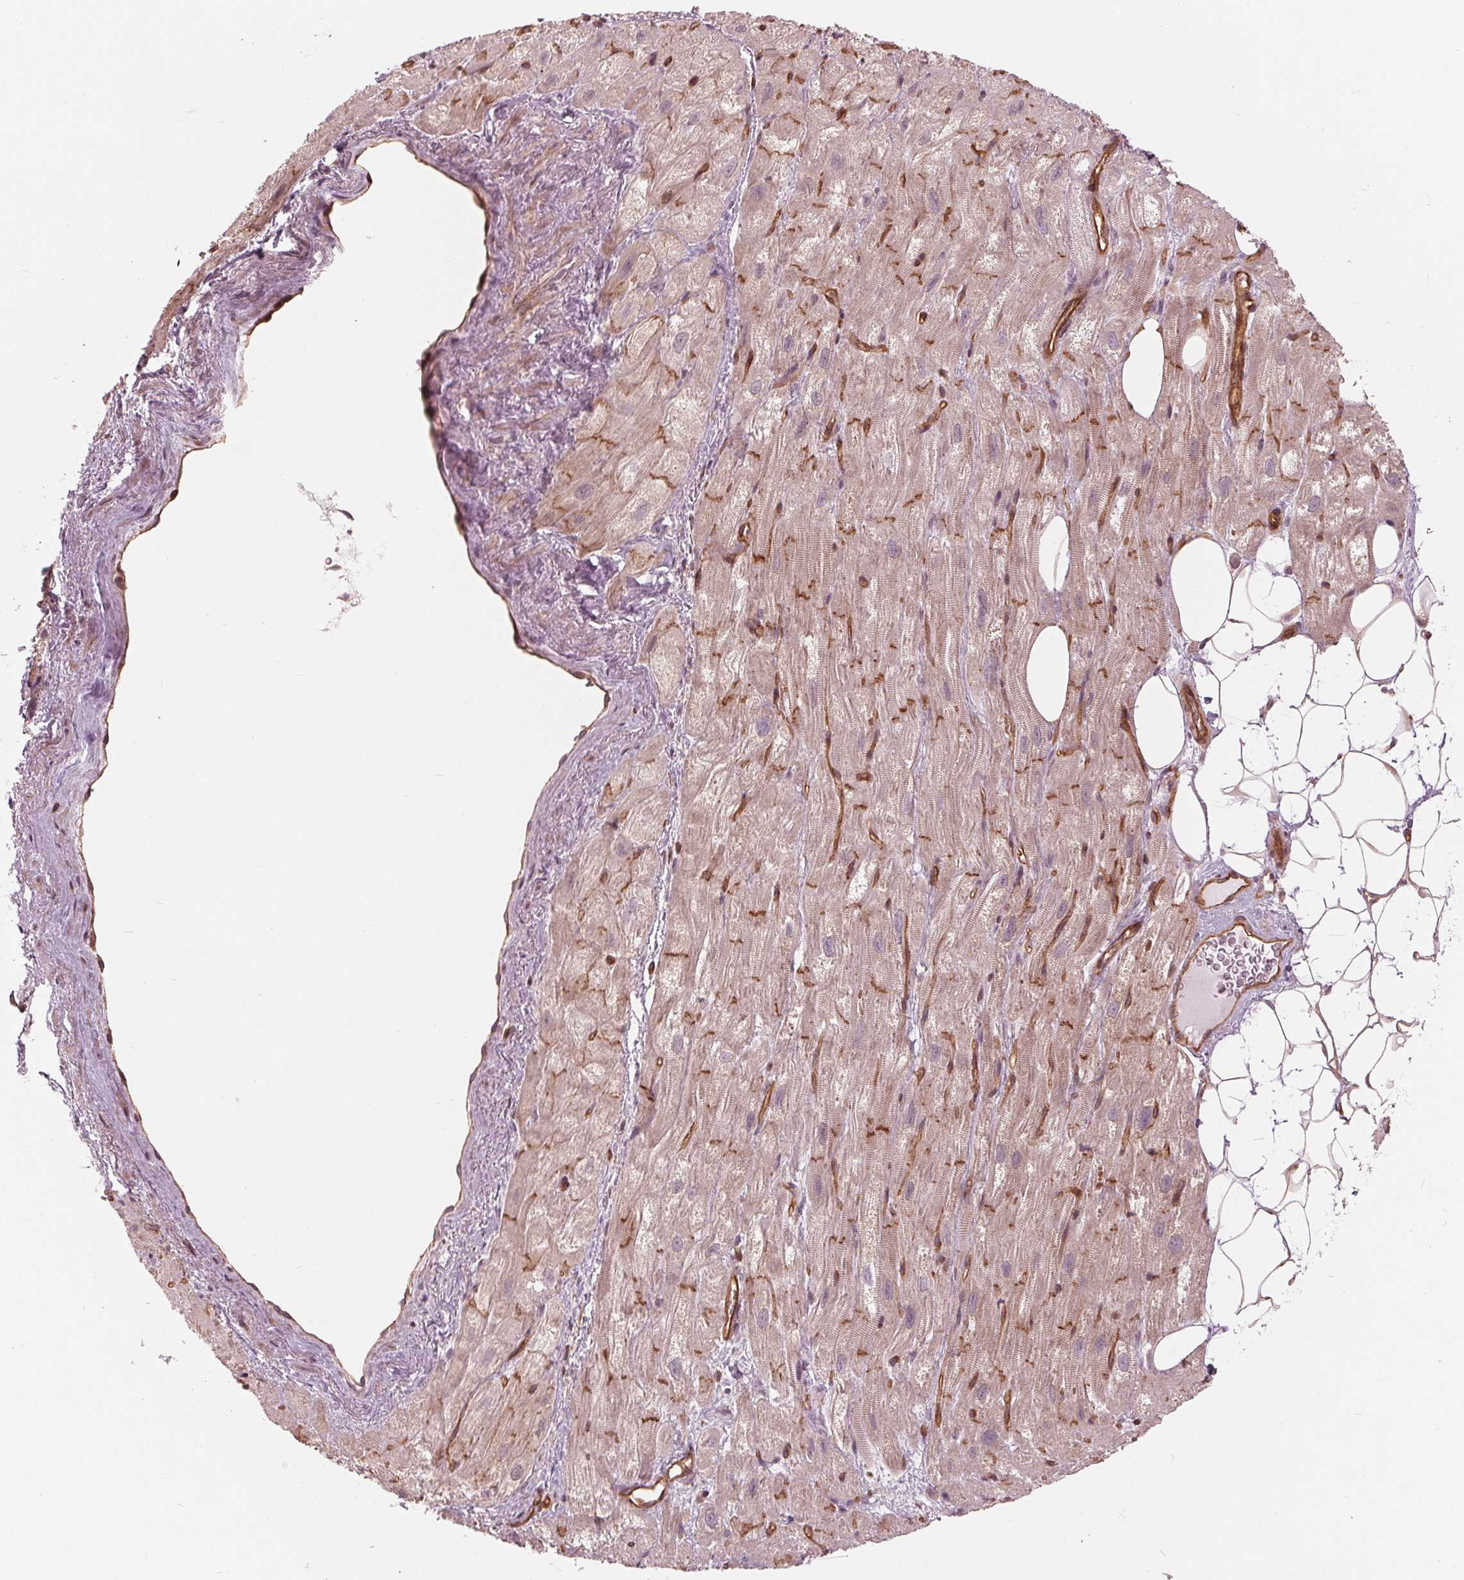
{"staining": {"intensity": "moderate", "quantity": "<25%", "location": "cytoplasmic/membranous"}, "tissue": "heart muscle", "cell_type": "Cardiomyocytes", "image_type": "normal", "snomed": [{"axis": "morphology", "description": "Normal tissue, NOS"}, {"axis": "topography", "description": "Heart"}], "caption": "Protein analysis of benign heart muscle demonstrates moderate cytoplasmic/membranous positivity in about <25% of cardiomyocytes. Nuclei are stained in blue.", "gene": "TXNIP", "patient": {"sex": "female", "age": 69}}